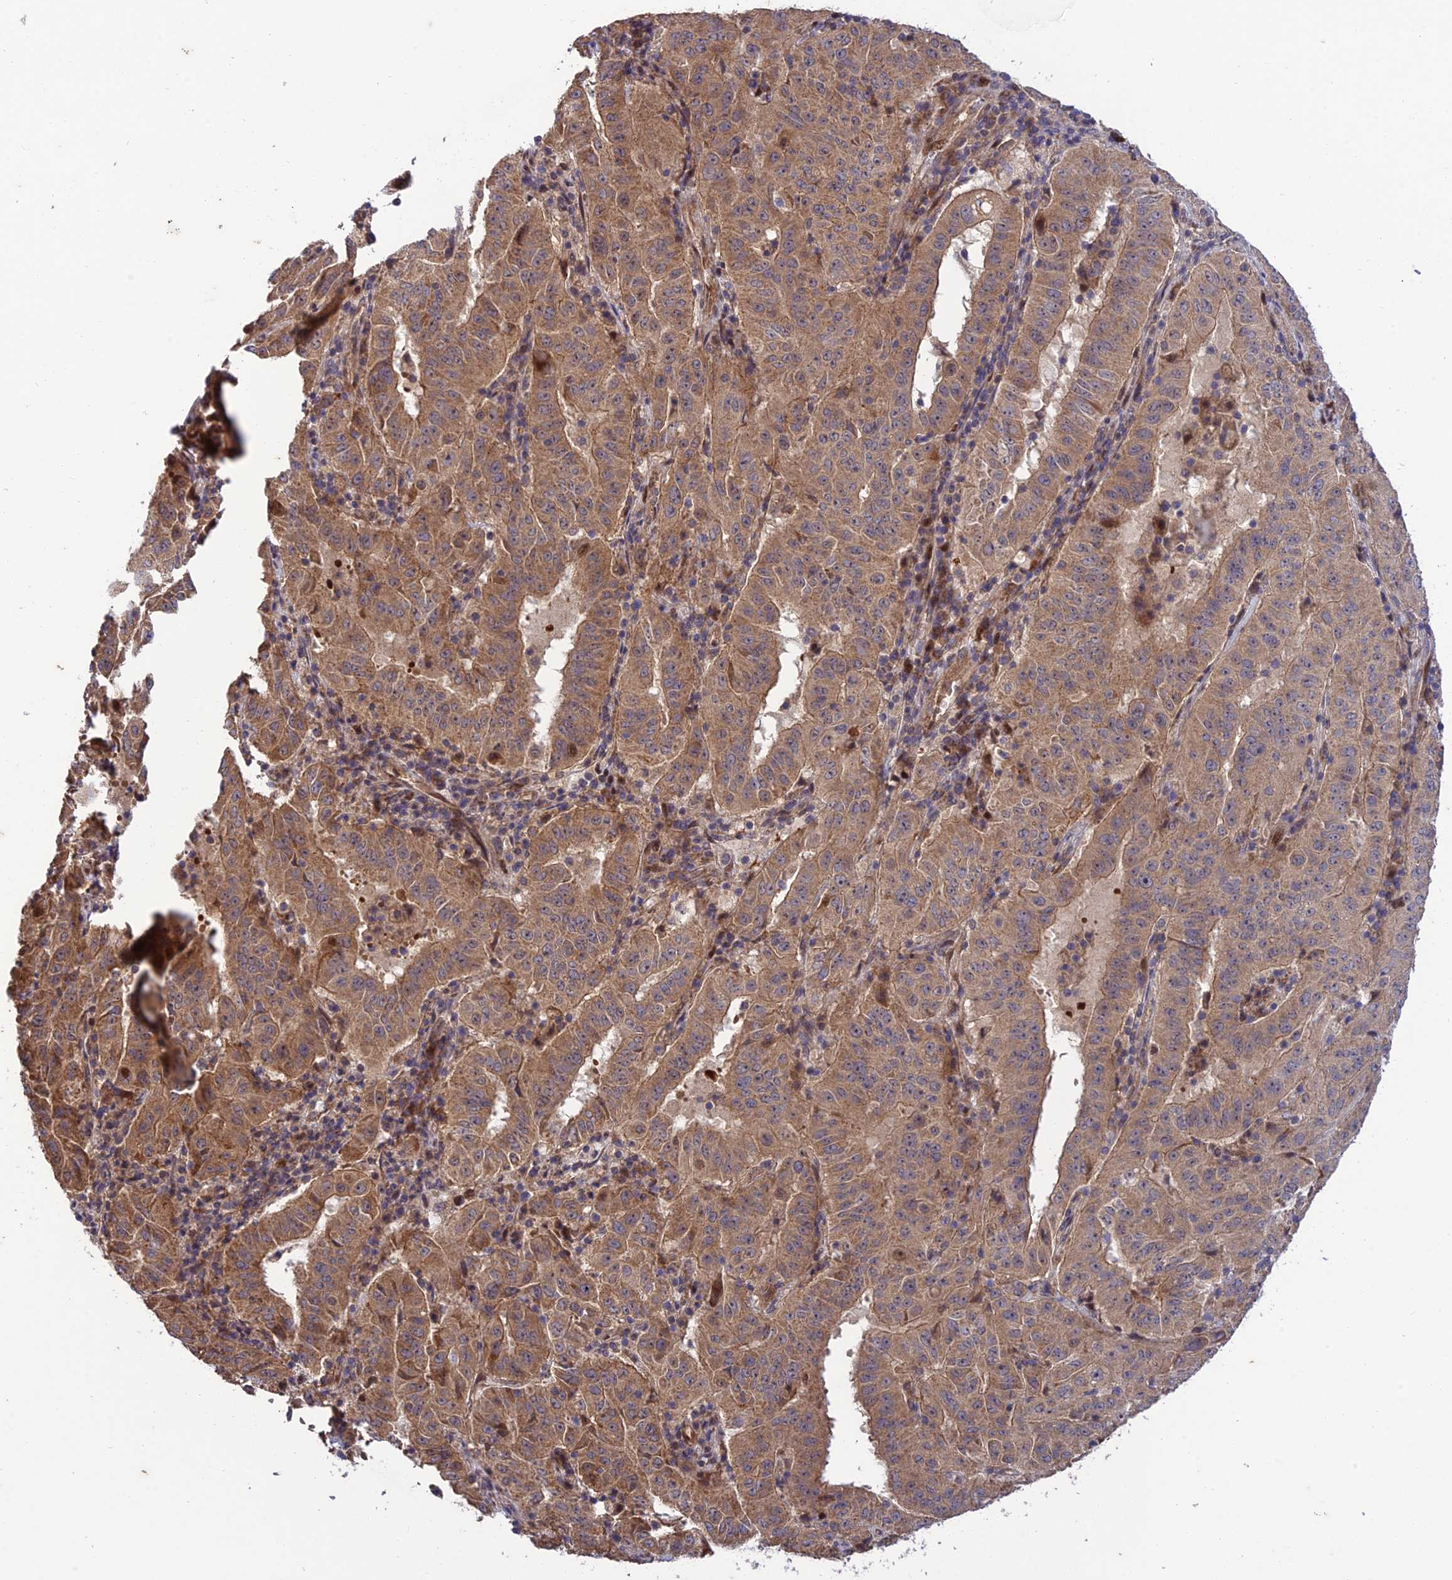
{"staining": {"intensity": "moderate", "quantity": ">75%", "location": "cytoplasmic/membranous"}, "tissue": "pancreatic cancer", "cell_type": "Tumor cells", "image_type": "cancer", "snomed": [{"axis": "morphology", "description": "Adenocarcinoma, NOS"}, {"axis": "topography", "description": "Pancreas"}], "caption": "Adenocarcinoma (pancreatic) stained with DAB (3,3'-diaminobenzidine) IHC exhibits medium levels of moderate cytoplasmic/membranous expression in approximately >75% of tumor cells.", "gene": "PLEKHG2", "patient": {"sex": "male", "age": 63}}